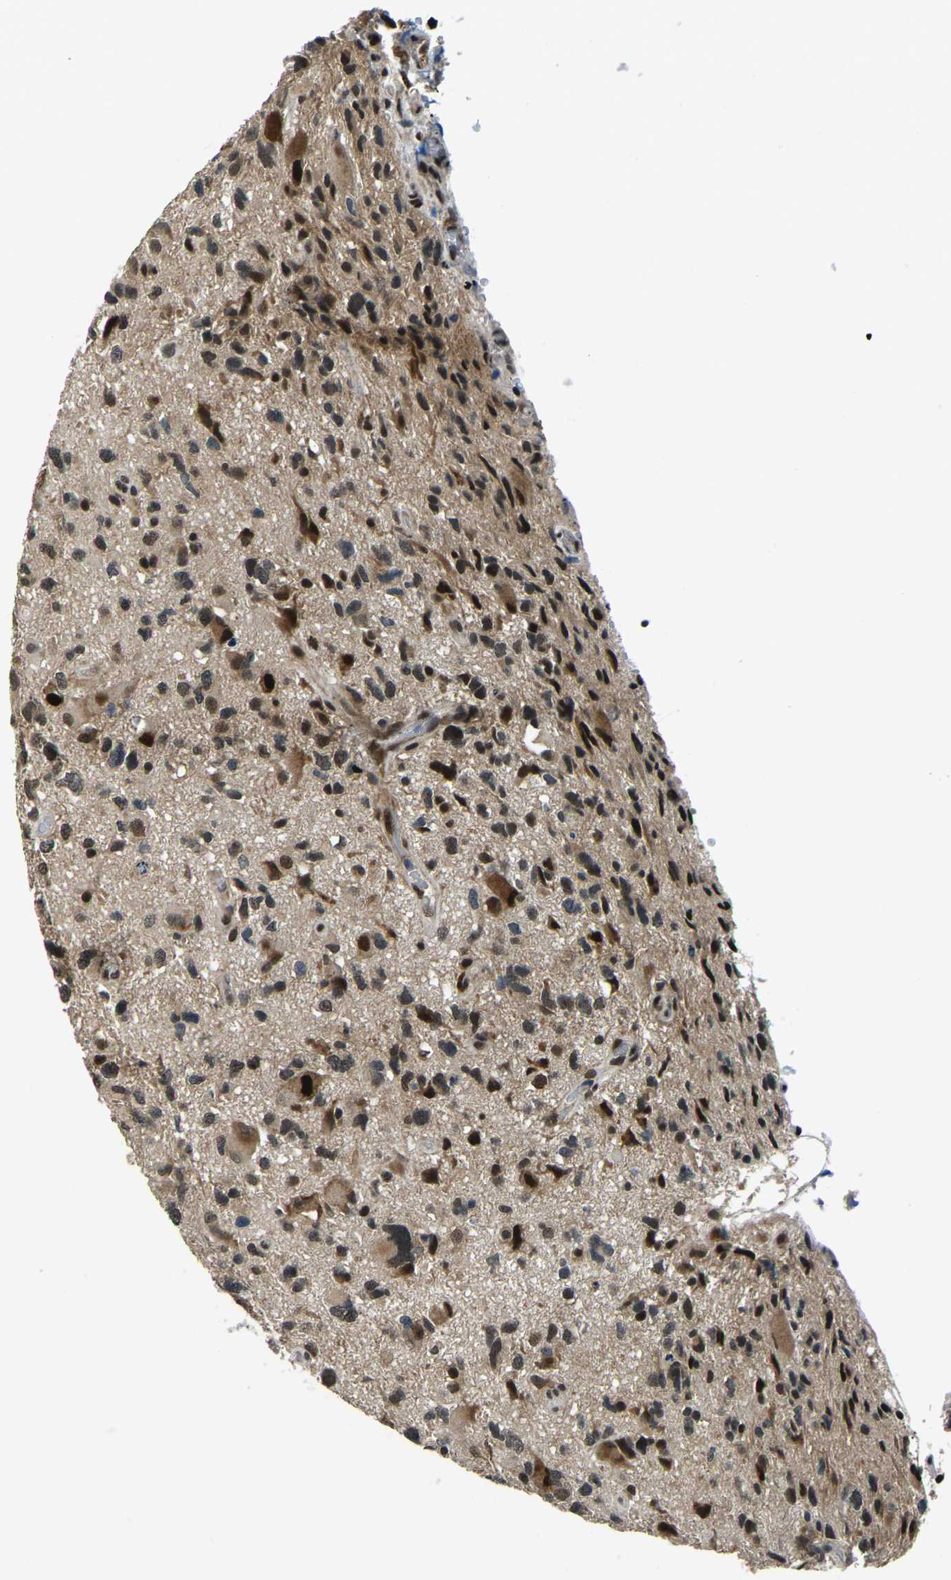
{"staining": {"intensity": "moderate", "quantity": ">75%", "location": "cytoplasmic/membranous,nuclear"}, "tissue": "glioma", "cell_type": "Tumor cells", "image_type": "cancer", "snomed": [{"axis": "morphology", "description": "Glioma, malignant, High grade"}, {"axis": "topography", "description": "Brain"}], "caption": "This image displays immunohistochemistry staining of human glioma, with medium moderate cytoplasmic/membranous and nuclear staining in approximately >75% of tumor cells.", "gene": "ING2", "patient": {"sex": "male", "age": 33}}